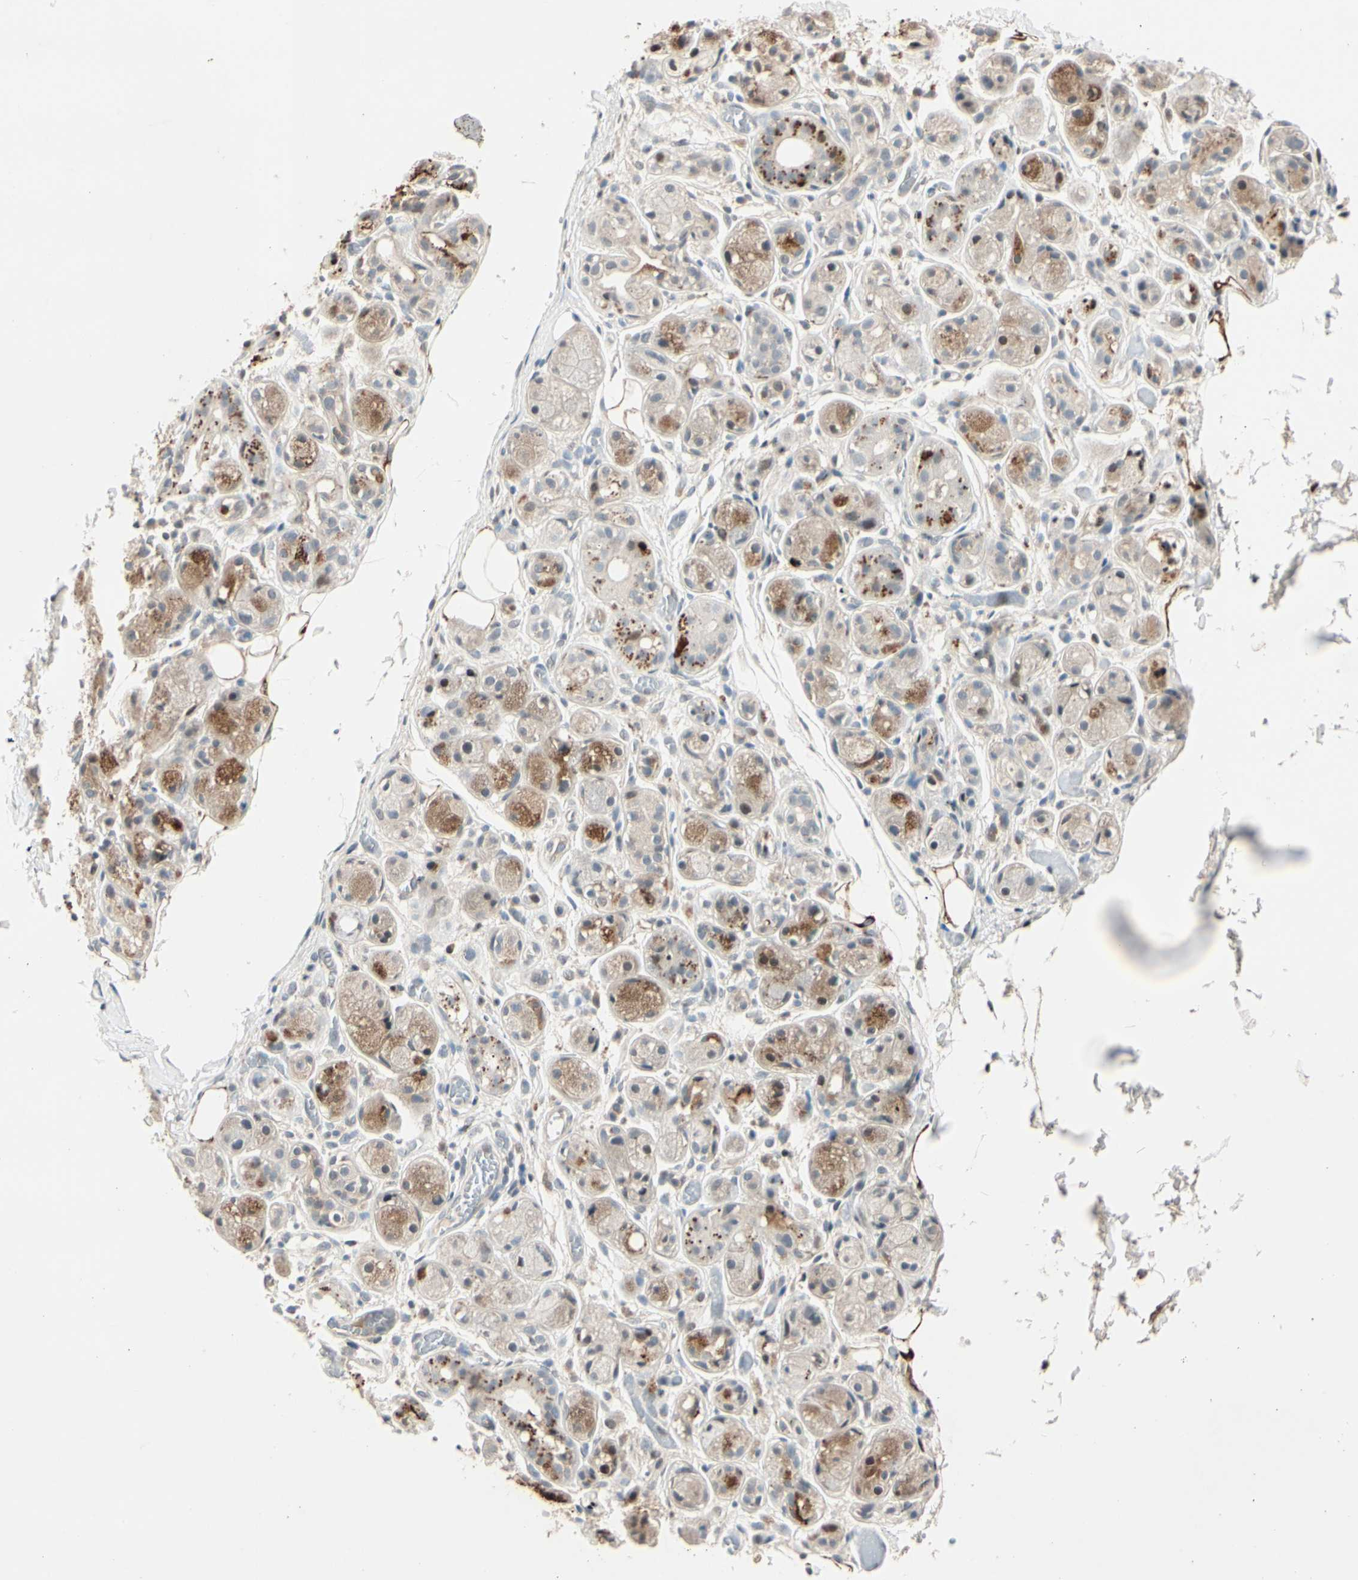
{"staining": {"intensity": "moderate", "quantity": "25%-75%", "location": "cytoplasmic/membranous"}, "tissue": "adipose tissue", "cell_type": "Adipocytes", "image_type": "normal", "snomed": [{"axis": "morphology", "description": "Normal tissue, NOS"}, {"axis": "morphology", "description": "Inflammation, NOS"}, {"axis": "topography", "description": "Vascular tissue"}, {"axis": "topography", "description": "Salivary gland"}], "caption": "This micrograph displays normal adipose tissue stained with IHC to label a protein in brown. The cytoplasmic/membranous of adipocytes show moderate positivity for the protein. Nuclei are counter-stained blue.", "gene": "ACSL5", "patient": {"sex": "female", "age": 75}}